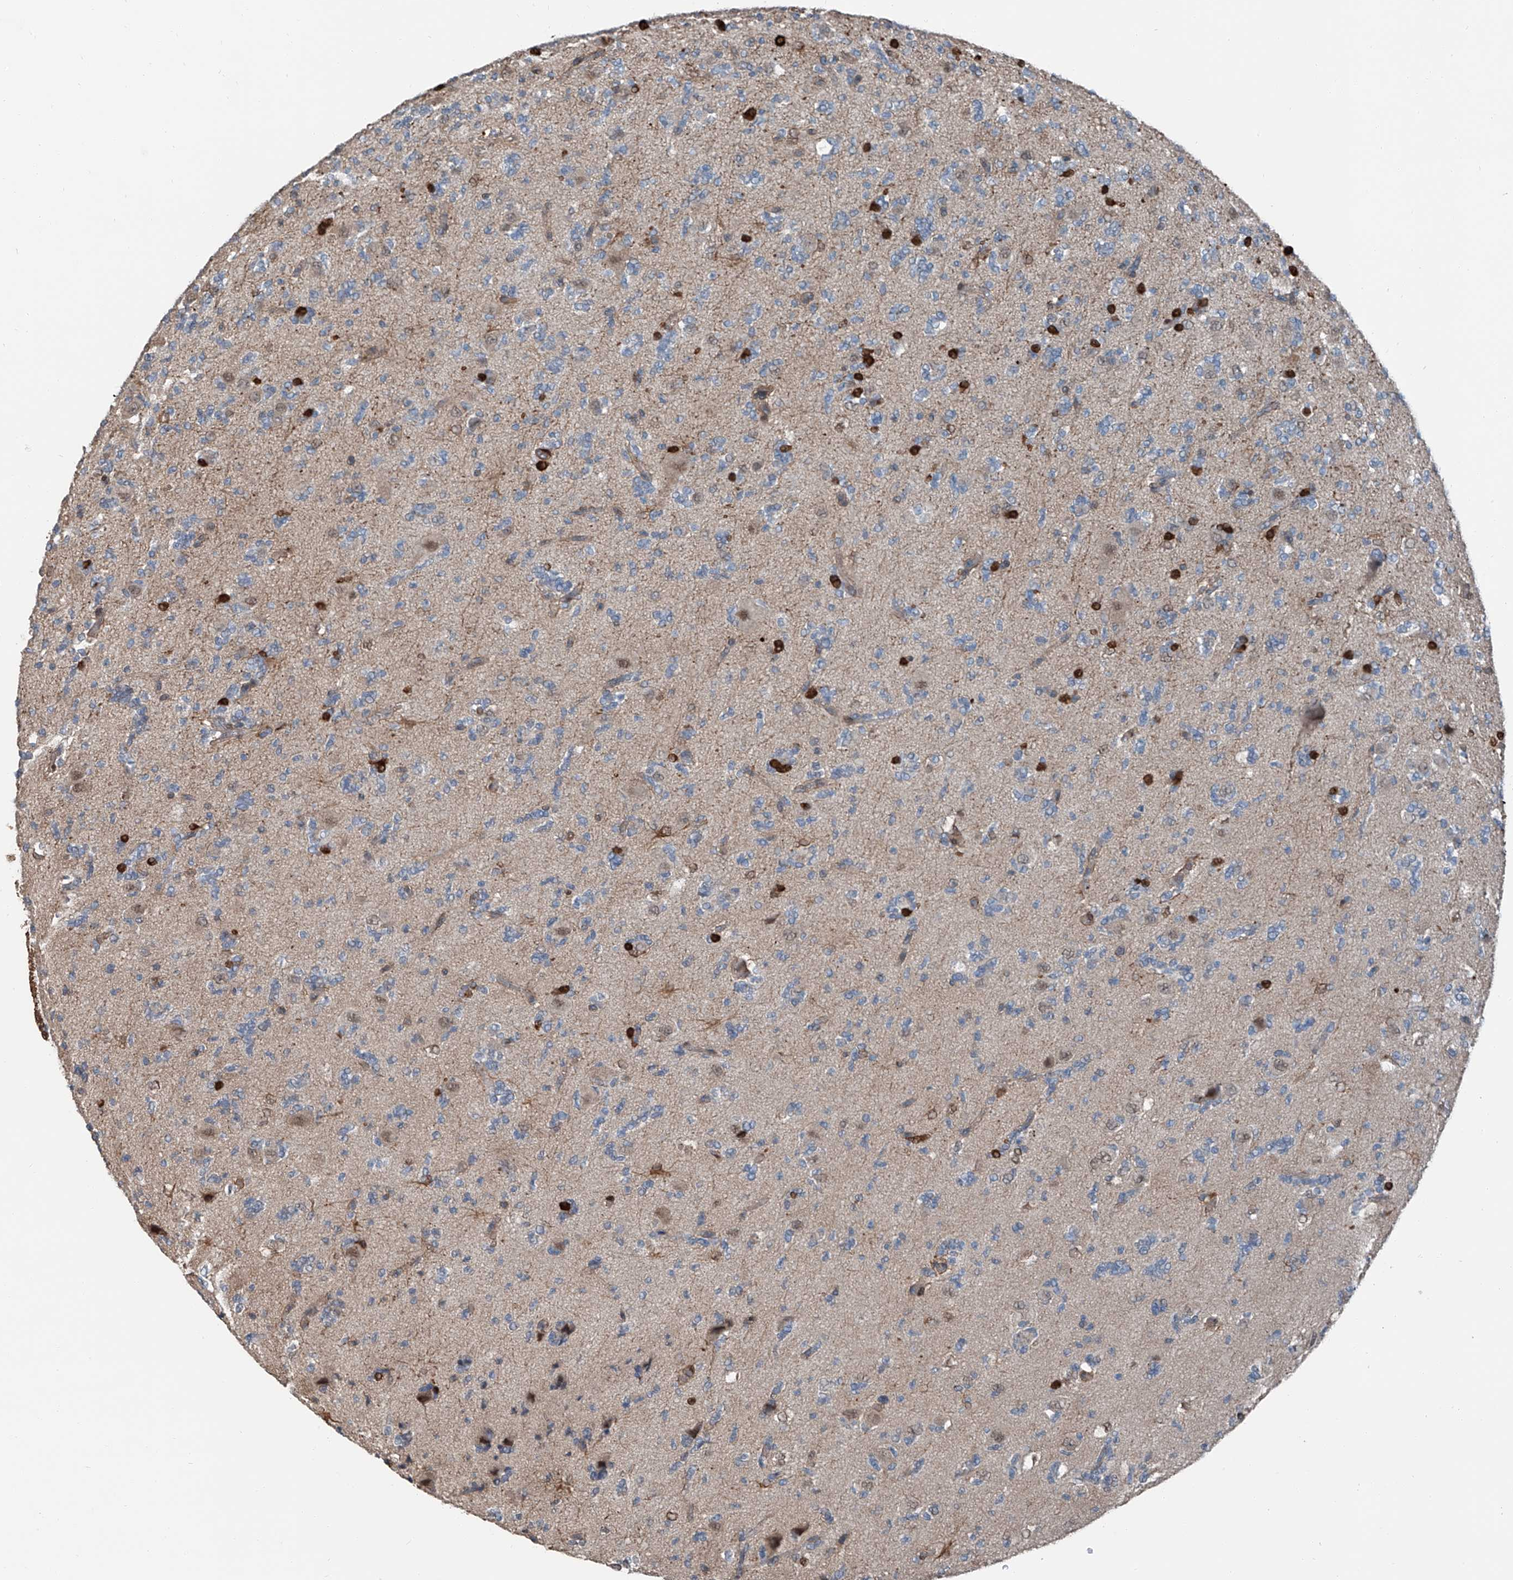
{"staining": {"intensity": "negative", "quantity": "none", "location": "none"}, "tissue": "glioma", "cell_type": "Tumor cells", "image_type": "cancer", "snomed": [{"axis": "morphology", "description": "Glioma, malignant, High grade"}, {"axis": "topography", "description": "Brain"}], "caption": "Protein analysis of malignant glioma (high-grade) exhibits no significant expression in tumor cells.", "gene": "HSPA6", "patient": {"sex": "female", "age": 62}}